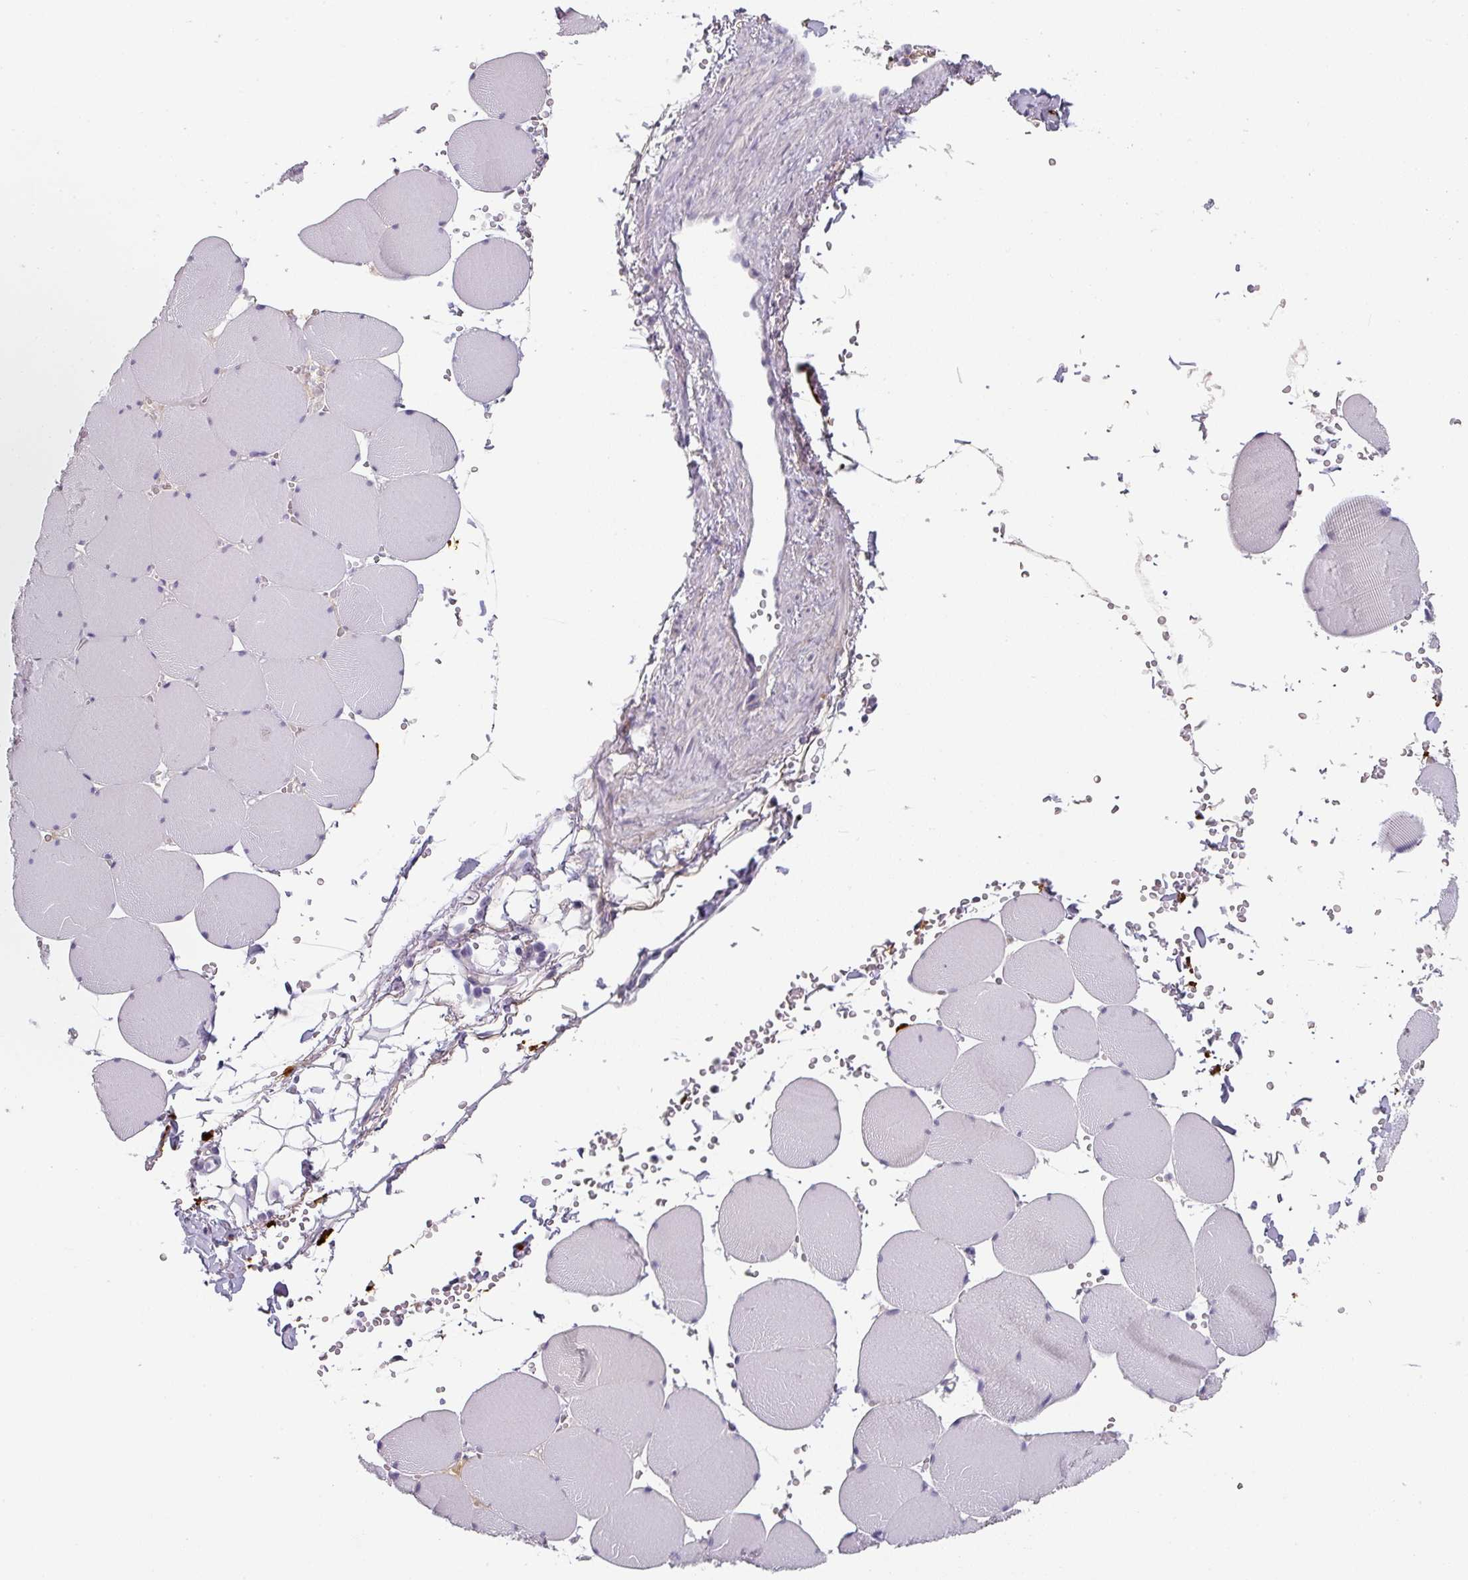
{"staining": {"intensity": "negative", "quantity": "none", "location": "none"}, "tissue": "skeletal muscle", "cell_type": "Myocytes", "image_type": "normal", "snomed": [{"axis": "morphology", "description": "Normal tissue, NOS"}, {"axis": "topography", "description": "Skeletal muscle"}, {"axis": "topography", "description": "Head-Neck"}], "caption": "Immunohistochemistry (IHC) photomicrograph of unremarkable skeletal muscle stained for a protein (brown), which reveals no expression in myocytes.", "gene": "C1QB", "patient": {"sex": "male", "age": 66}}